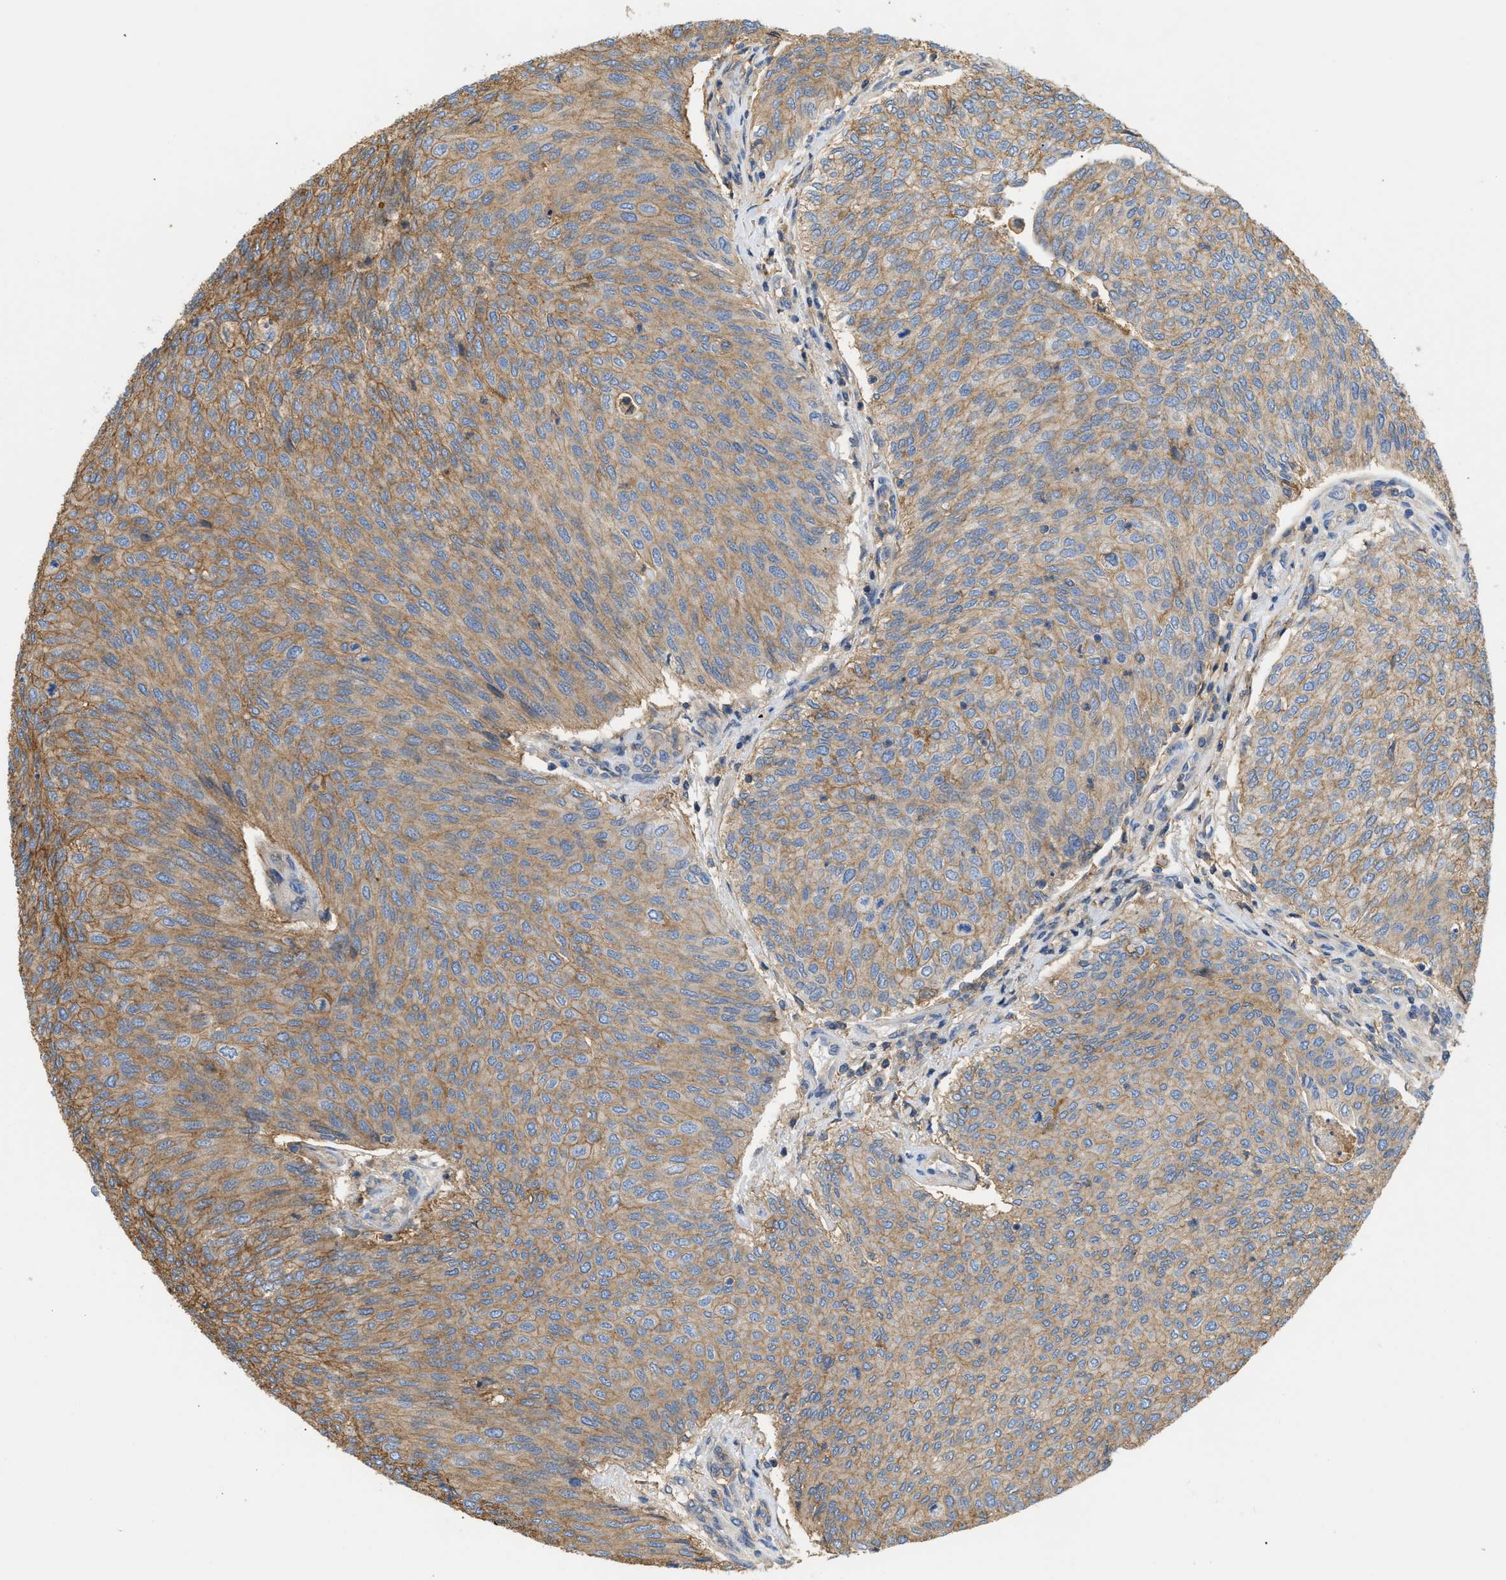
{"staining": {"intensity": "moderate", "quantity": ">75%", "location": "cytoplasmic/membranous"}, "tissue": "urothelial cancer", "cell_type": "Tumor cells", "image_type": "cancer", "snomed": [{"axis": "morphology", "description": "Urothelial carcinoma, Low grade"}, {"axis": "topography", "description": "Urinary bladder"}], "caption": "Immunohistochemical staining of human urothelial cancer shows medium levels of moderate cytoplasmic/membranous positivity in about >75% of tumor cells.", "gene": "GNB4", "patient": {"sex": "female", "age": 79}}